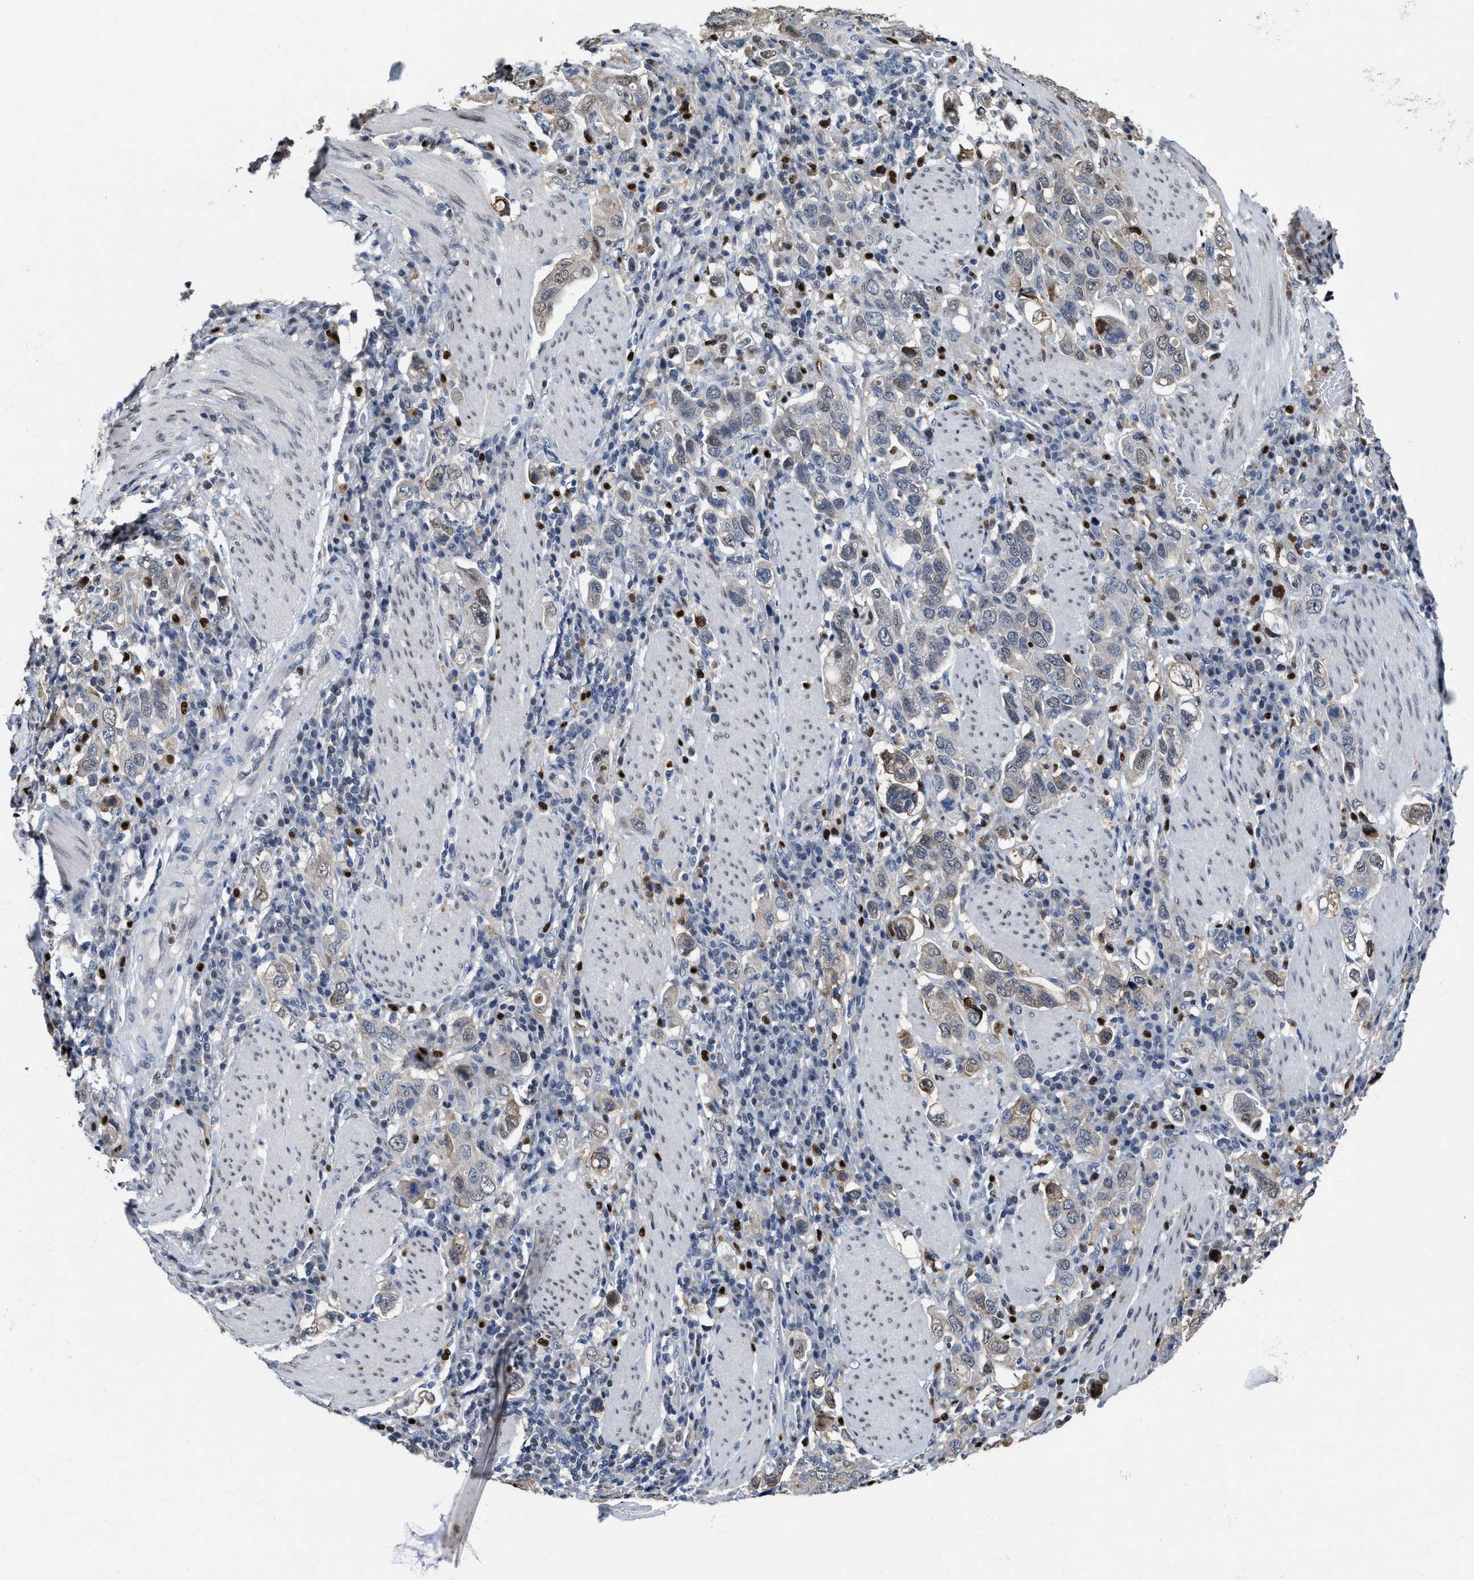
{"staining": {"intensity": "weak", "quantity": "<25%", "location": "cytoplasmic/membranous"}, "tissue": "stomach cancer", "cell_type": "Tumor cells", "image_type": "cancer", "snomed": [{"axis": "morphology", "description": "Adenocarcinoma, NOS"}, {"axis": "topography", "description": "Stomach, upper"}], "caption": "This image is of adenocarcinoma (stomach) stained with immunohistochemistry to label a protein in brown with the nuclei are counter-stained blue. There is no staining in tumor cells.", "gene": "ZNF20", "patient": {"sex": "male", "age": 62}}